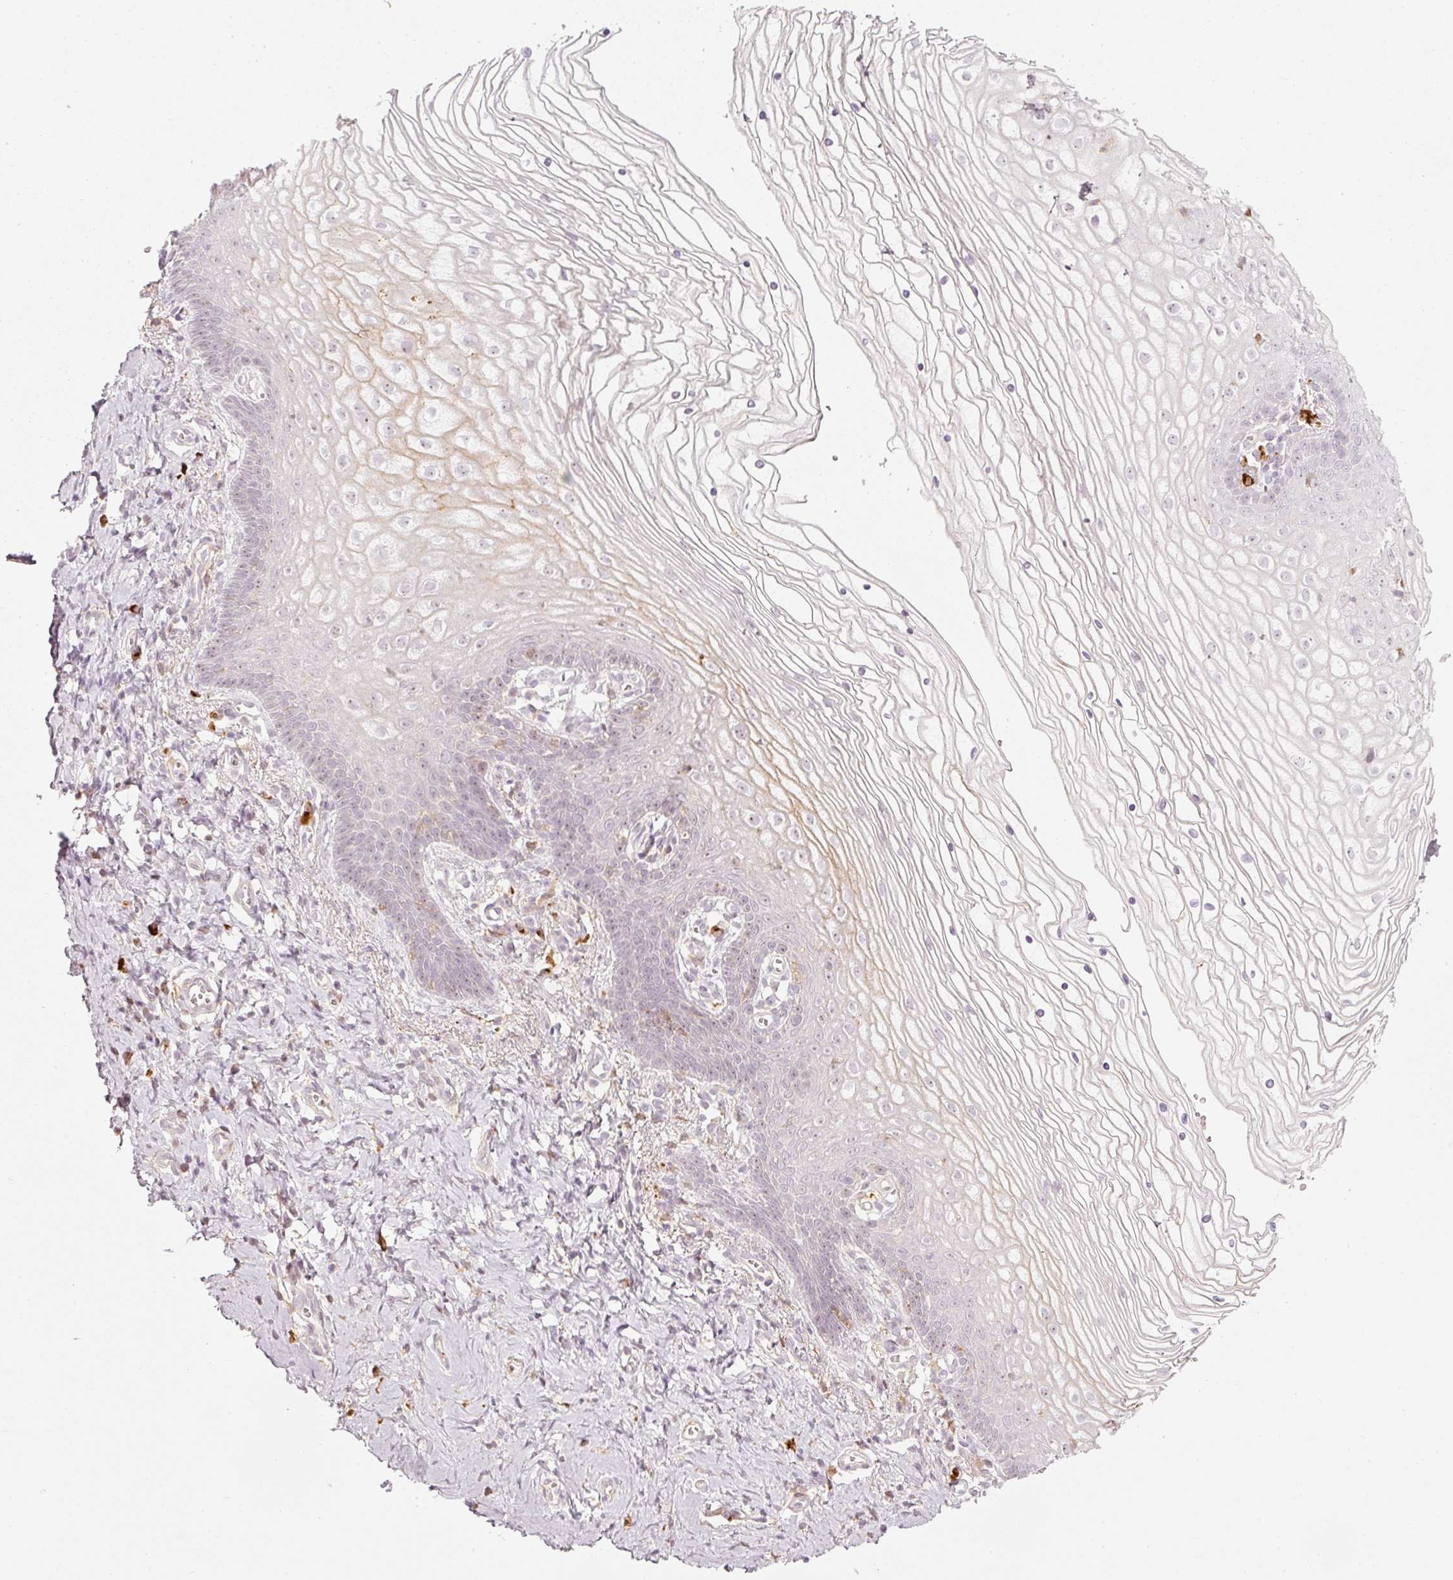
{"staining": {"intensity": "moderate", "quantity": "<25%", "location": "cytoplasmic/membranous,nuclear"}, "tissue": "vagina", "cell_type": "Squamous epithelial cells", "image_type": "normal", "snomed": [{"axis": "morphology", "description": "Normal tissue, NOS"}, {"axis": "topography", "description": "Vagina"}], "caption": "Immunohistochemistry (IHC) (DAB) staining of unremarkable human vagina exhibits moderate cytoplasmic/membranous,nuclear protein staining in approximately <25% of squamous epithelial cells.", "gene": "VCAM1", "patient": {"sex": "female", "age": 56}}